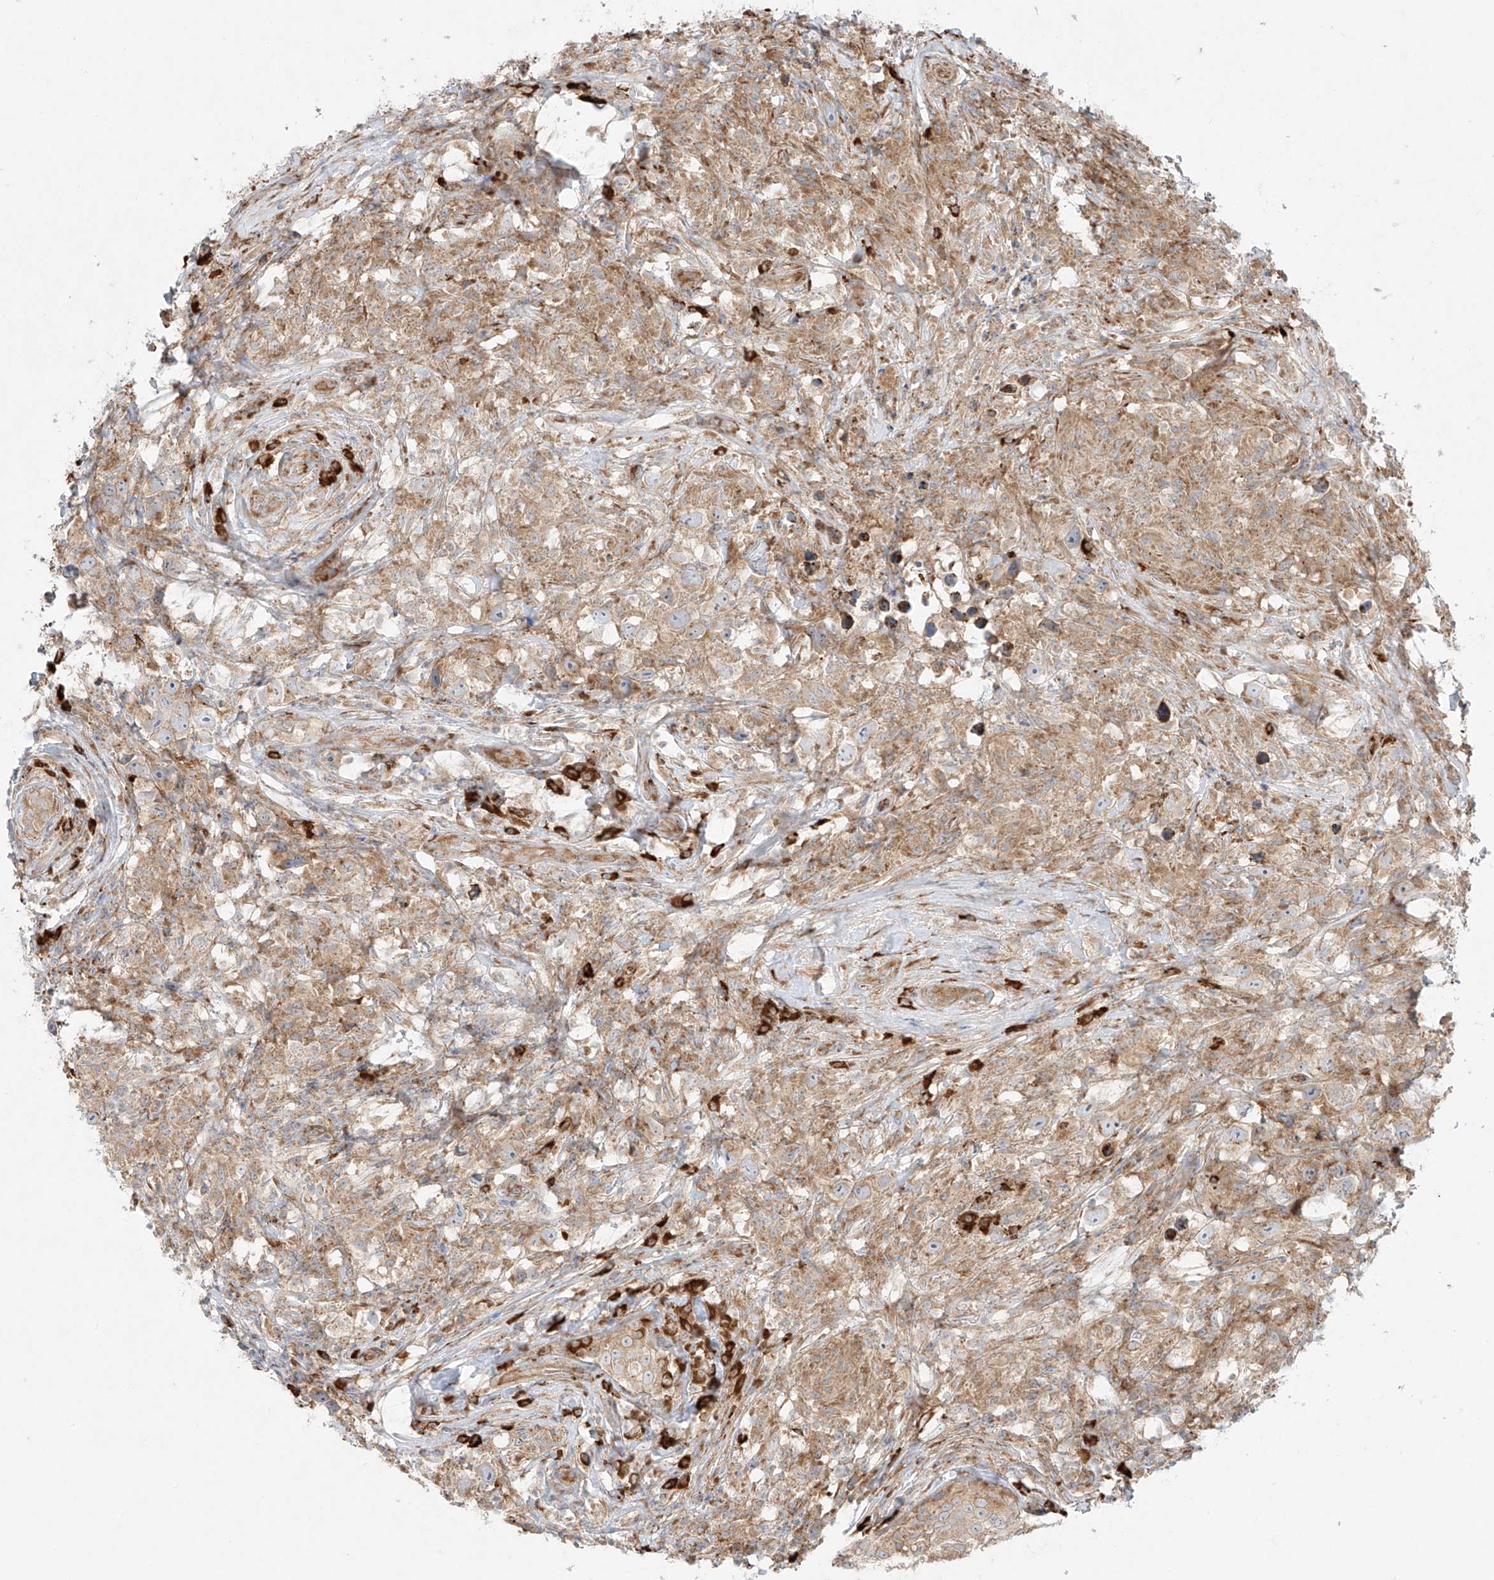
{"staining": {"intensity": "moderate", "quantity": ">75%", "location": "cytoplasmic/membranous"}, "tissue": "testis cancer", "cell_type": "Tumor cells", "image_type": "cancer", "snomed": [{"axis": "morphology", "description": "Seminoma, NOS"}, {"axis": "topography", "description": "Testis"}], "caption": "A medium amount of moderate cytoplasmic/membranous staining is appreciated in about >75% of tumor cells in testis seminoma tissue.", "gene": "EIPR1", "patient": {"sex": "male", "age": 49}}